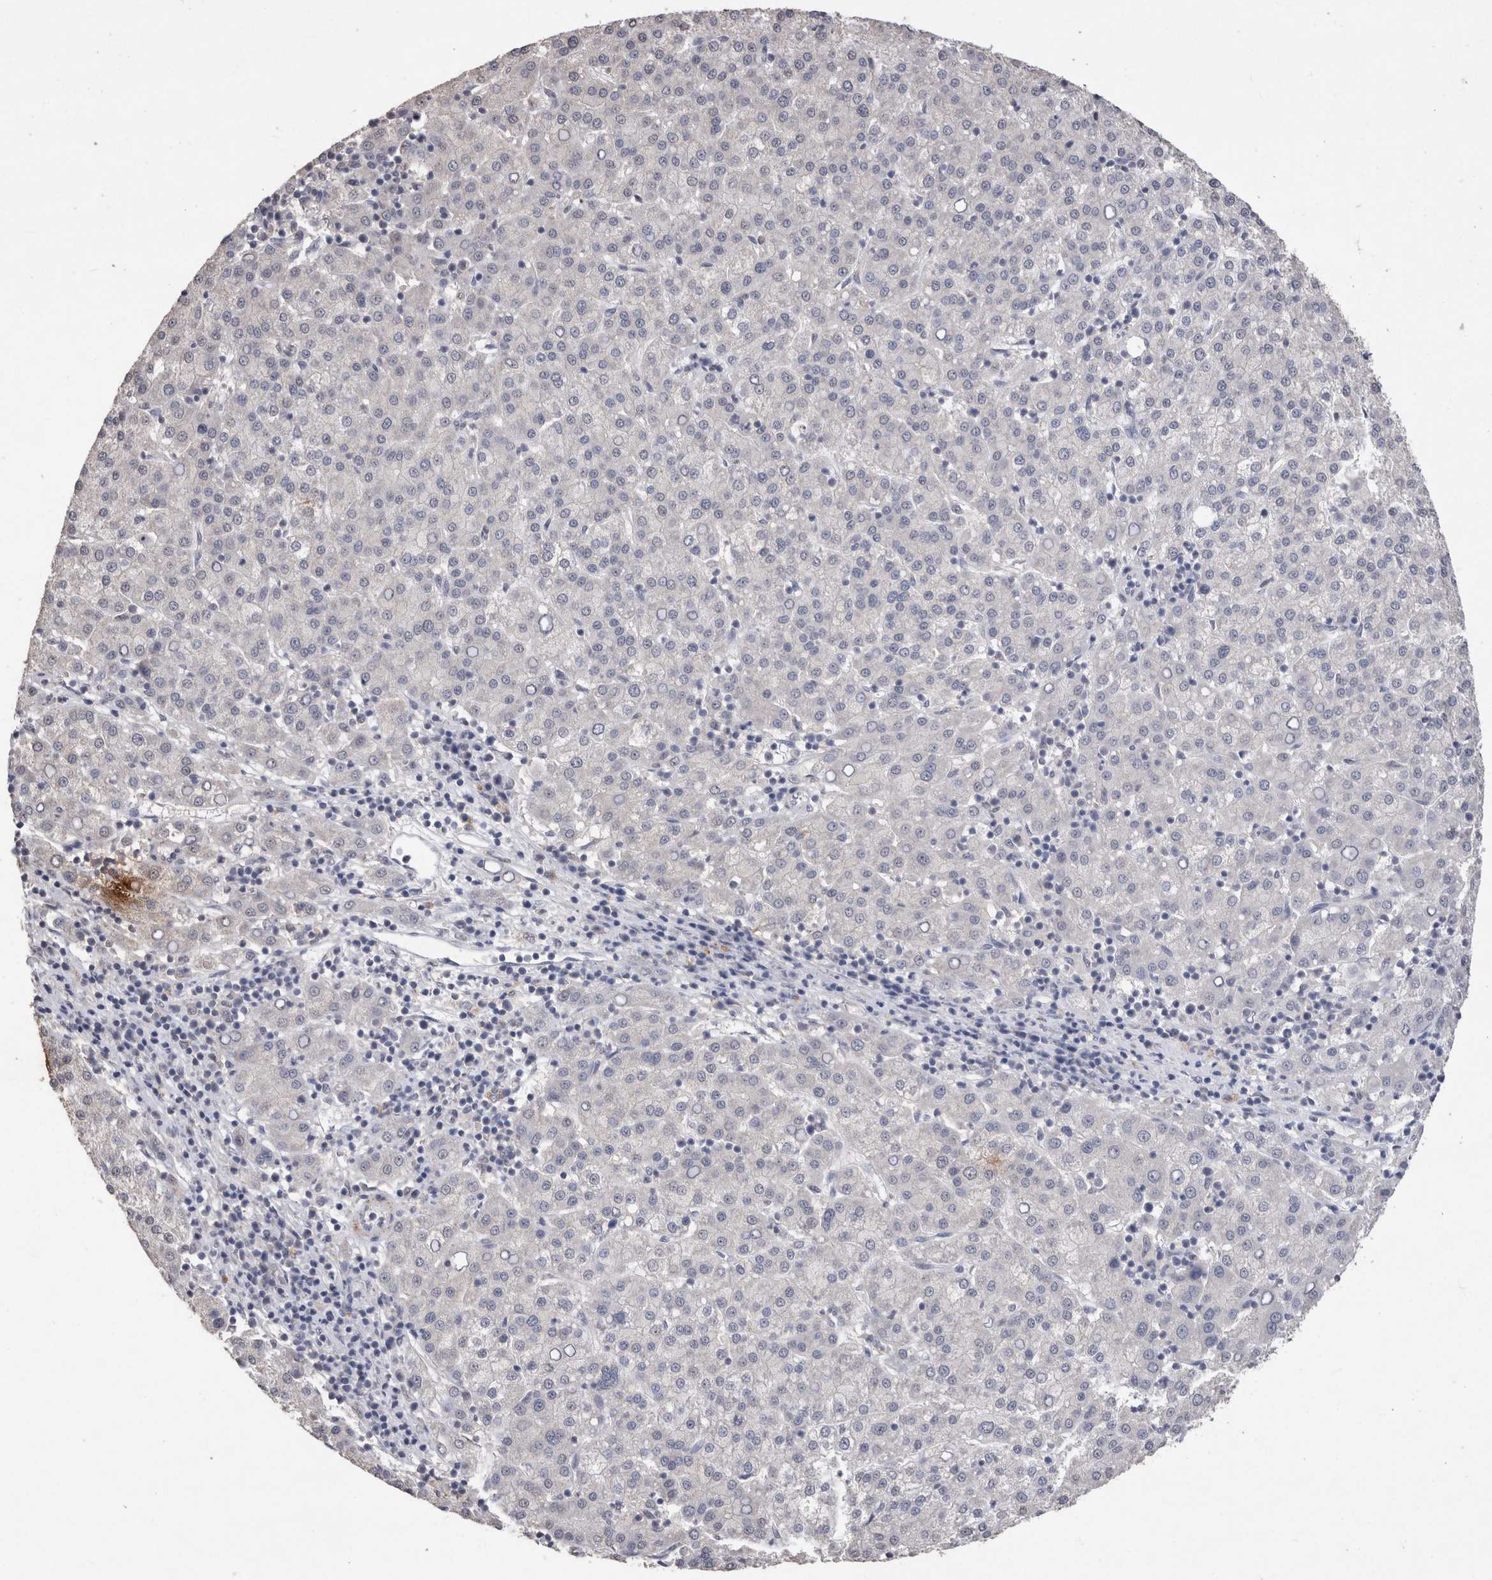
{"staining": {"intensity": "negative", "quantity": "none", "location": "none"}, "tissue": "liver cancer", "cell_type": "Tumor cells", "image_type": "cancer", "snomed": [{"axis": "morphology", "description": "Carcinoma, Hepatocellular, NOS"}, {"axis": "topography", "description": "Liver"}], "caption": "The image reveals no staining of tumor cells in hepatocellular carcinoma (liver).", "gene": "CDH6", "patient": {"sex": "female", "age": 58}}